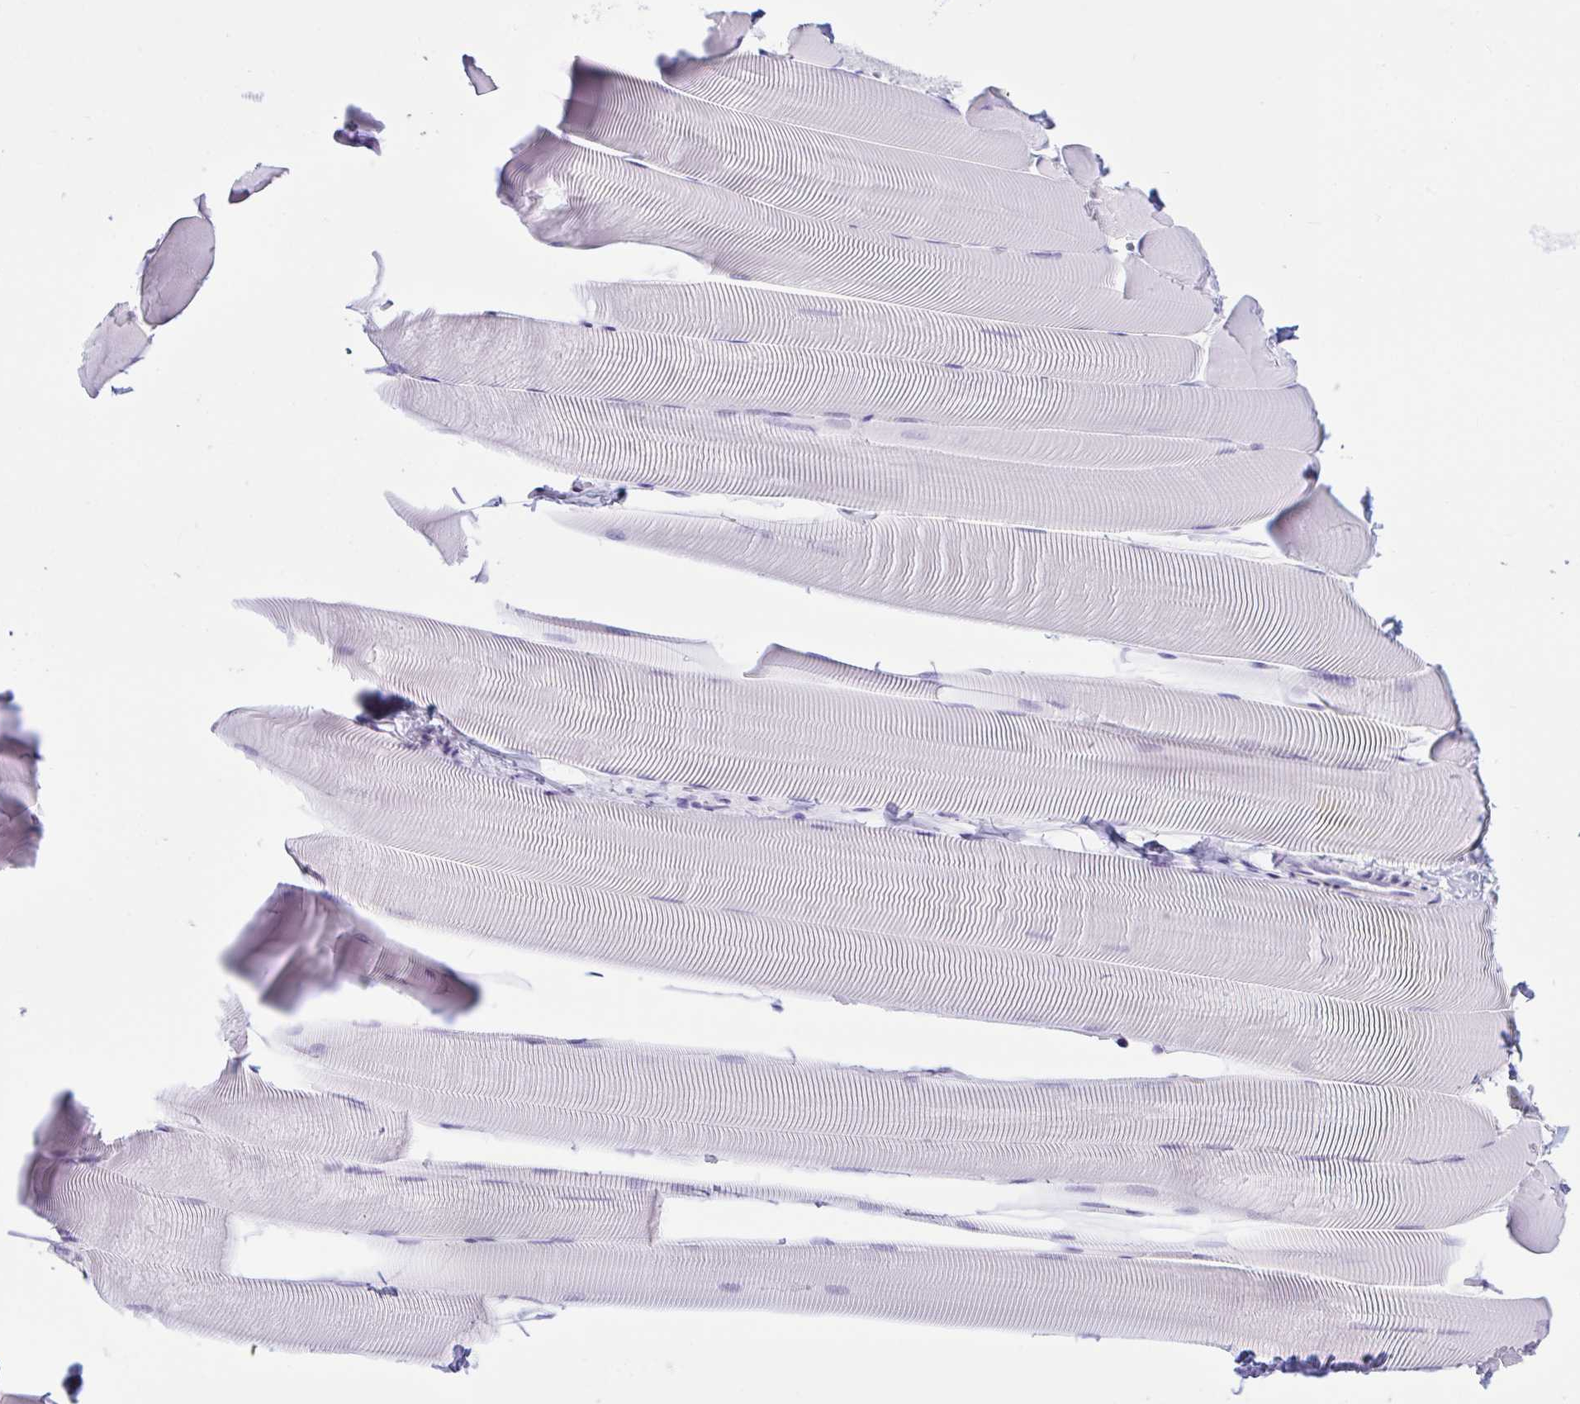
{"staining": {"intensity": "negative", "quantity": "none", "location": "none"}, "tissue": "skeletal muscle", "cell_type": "Myocytes", "image_type": "normal", "snomed": [{"axis": "morphology", "description": "Normal tissue, NOS"}, {"axis": "topography", "description": "Skeletal muscle"}], "caption": "Immunohistochemistry (IHC) of unremarkable skeletal muscle displays no expression in myocytes.", "gene": "XCL1", "patient": {"sex": "male", "age": 25}}